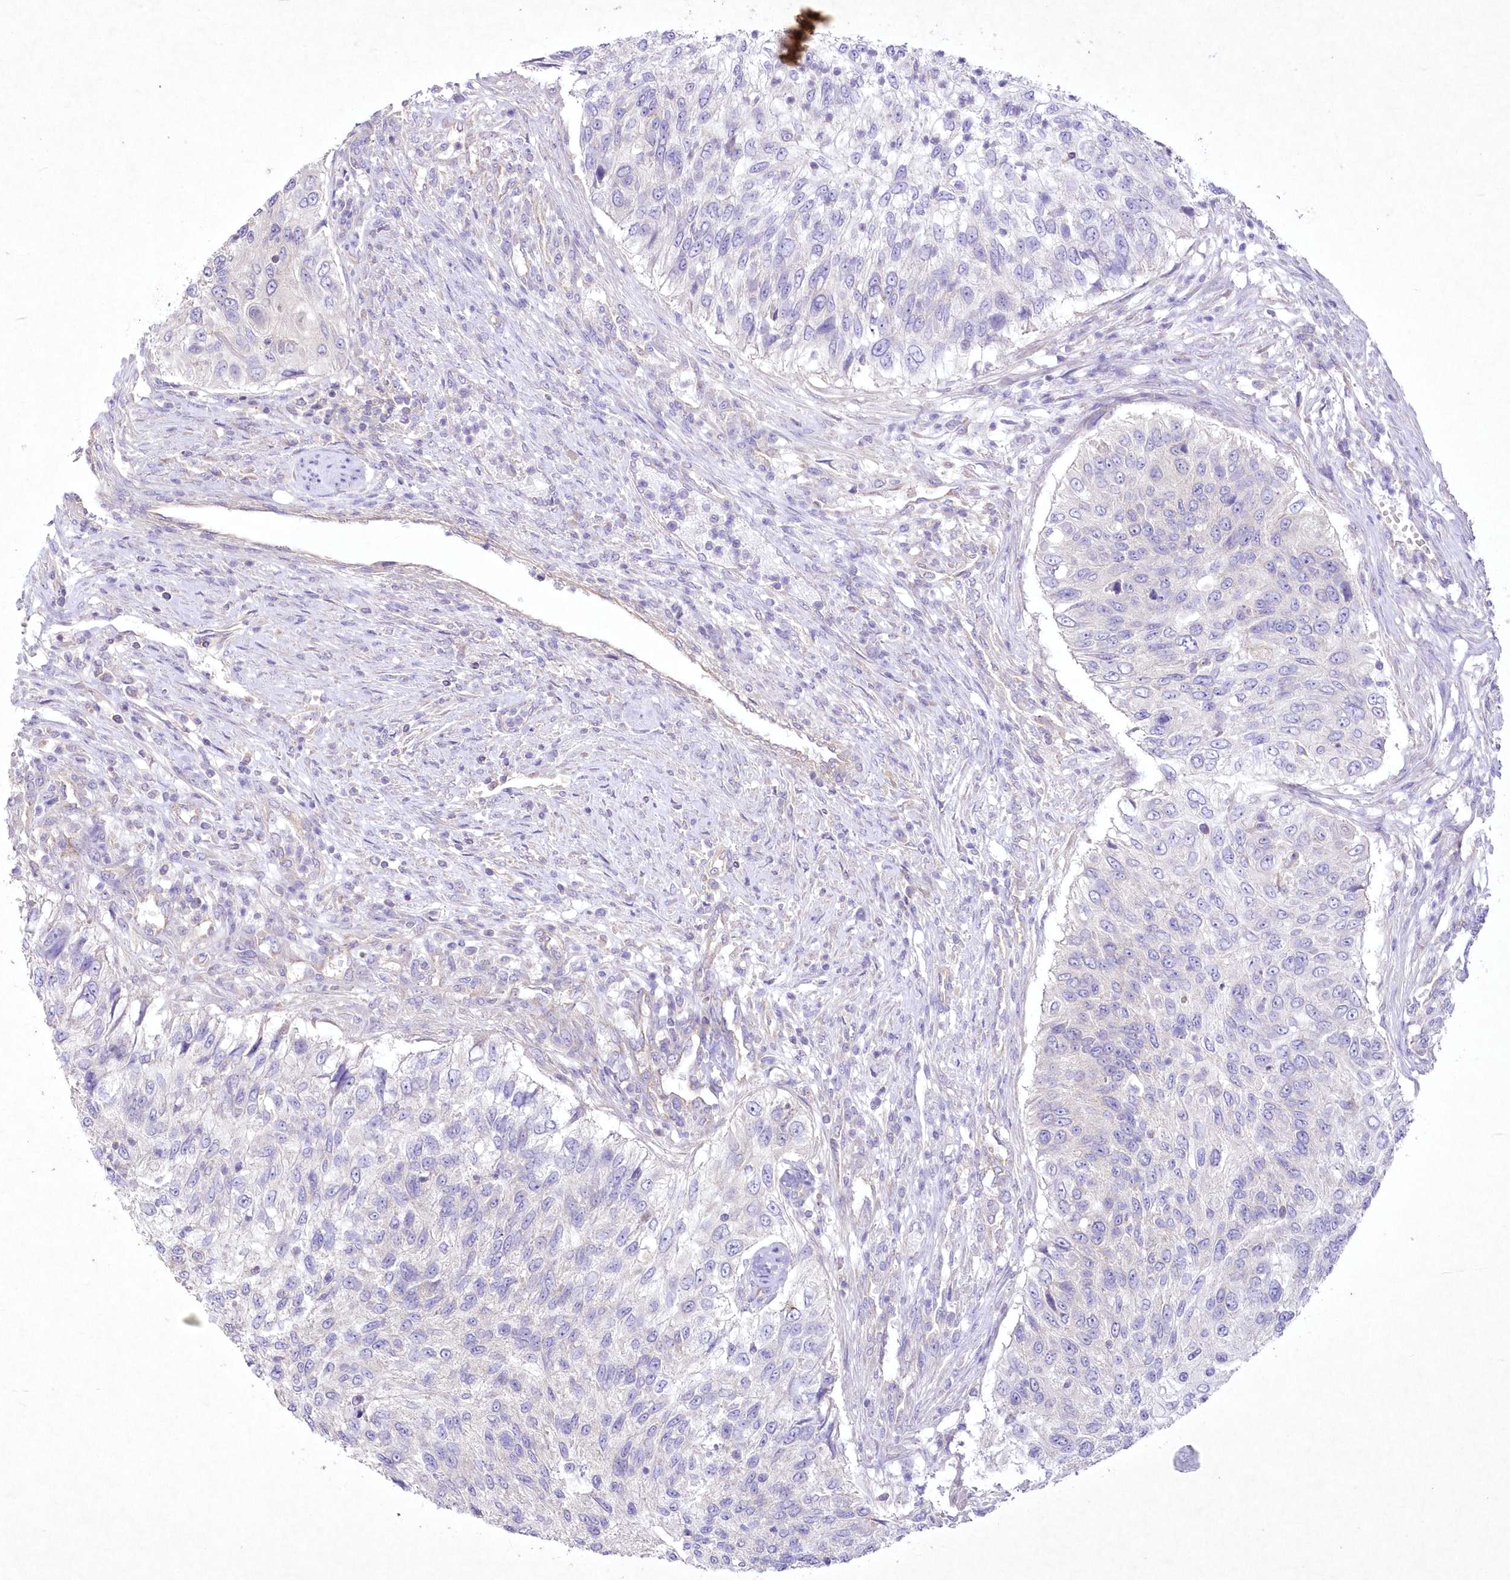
{"staining": {"intensity": "negative", "quantity": "none", "location": "none"}, "tissue": "urothelial cancer", "cell_type": "Tumor cells", "image_type": "cancer", "snomed": [{"axis": "morphology", "description": "Urothelial carcinoma, High grade"}, {"axis": "topography", "description": "Urinary bladder"}], "caption": "The image demonstrates no significant positivity in tumor cells of urothelial cancer. (Immunohistochemistry, brightfield microscopy, high magnification).", "gene": "ITSN2", "patient": {"sex": "female", "age": 60}}